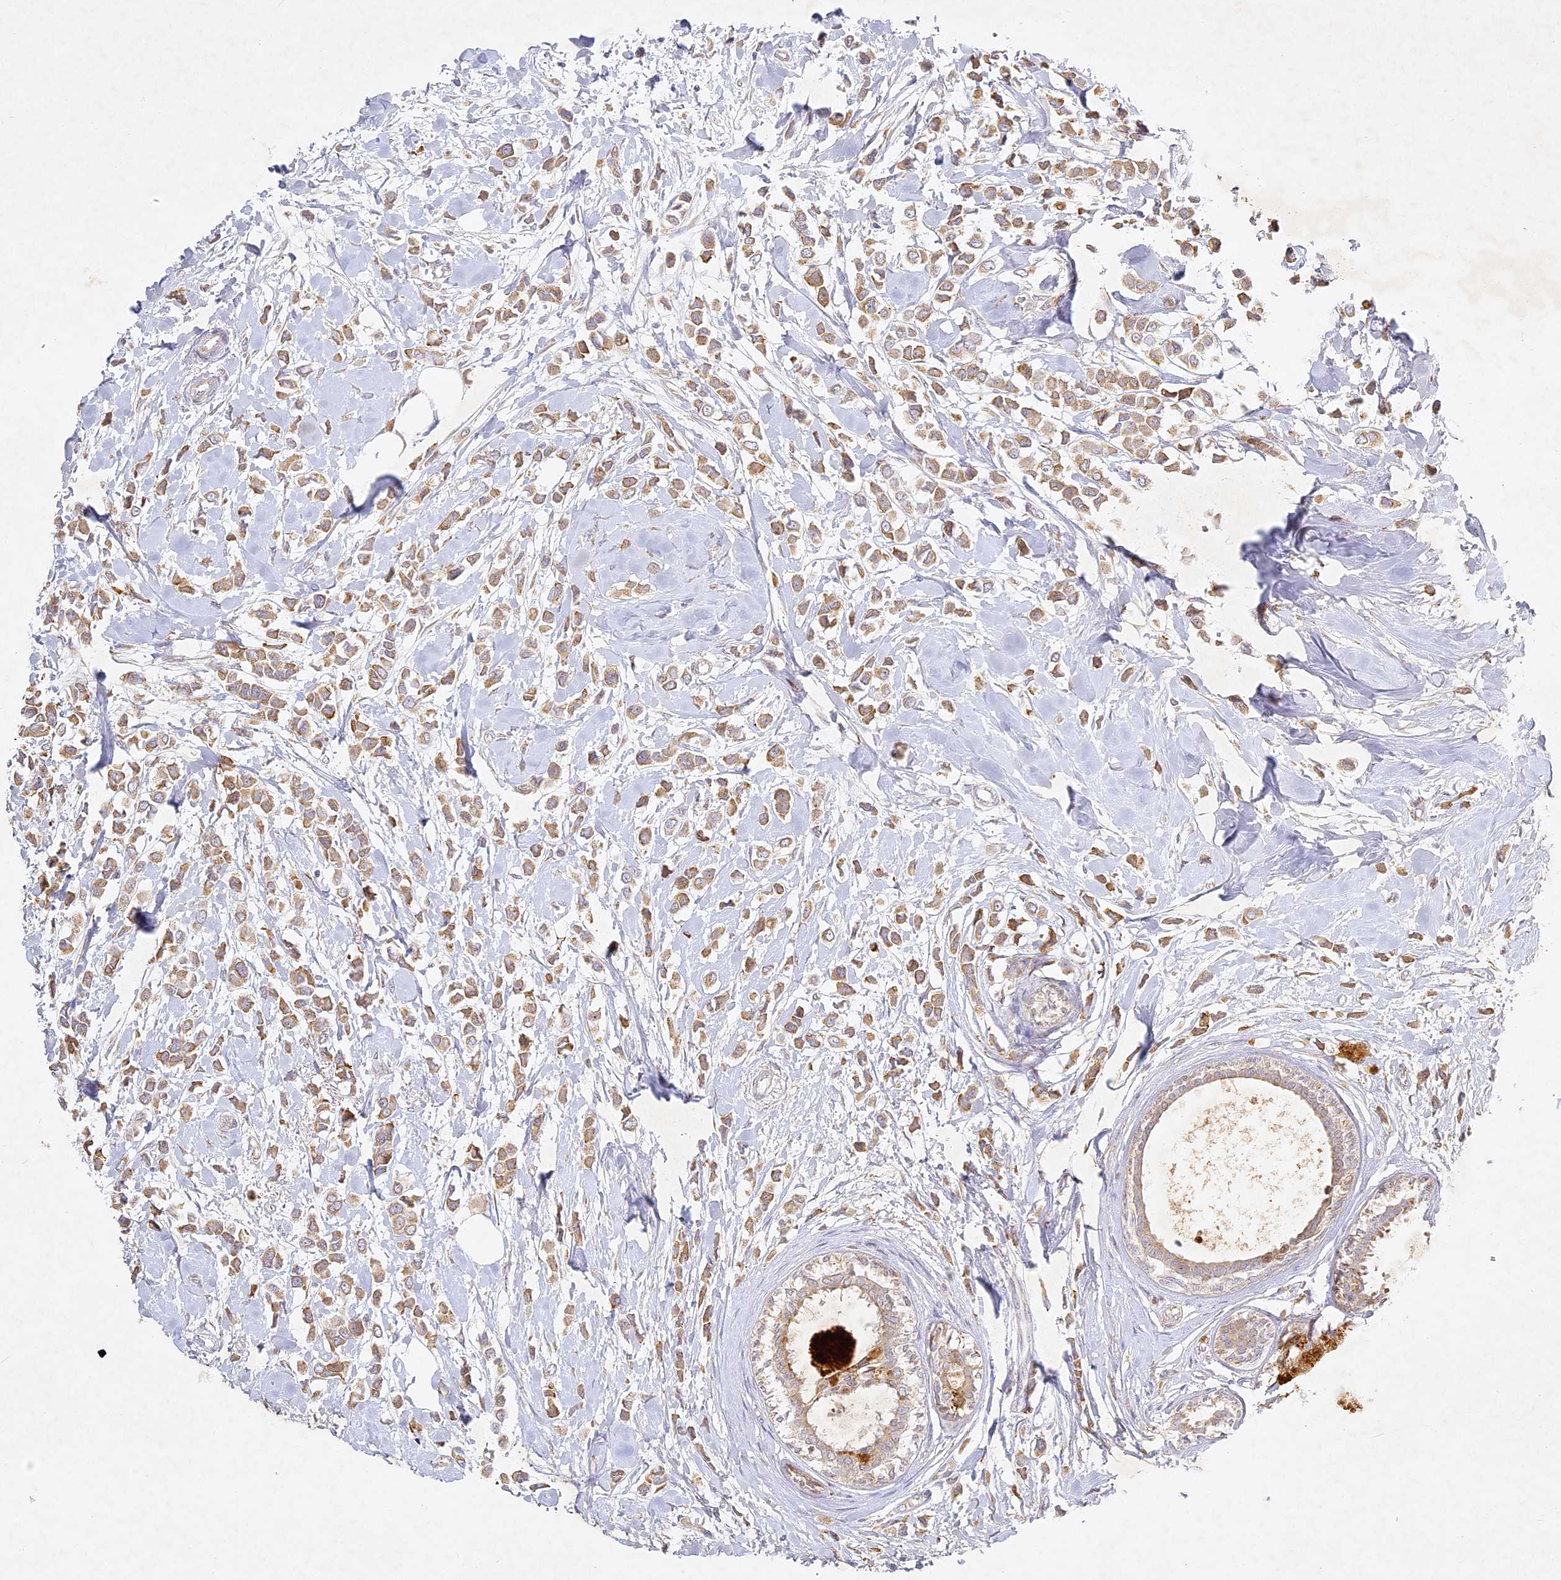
{"staining": {"intensity": "moderate", "quantity": ">75%", "location": "cytoplasmic/membranous"}, "tissue": "breast cancer", "cell_type": "Tumor cells", "image_type": "cancer", "snomed": [{"axis": "morphology", "description": "Lobular carcinoma"}, {"axis": "topography", "description": "Breast"}], "caption": "Protein positivity by IHC exhibits moderate cytoplasmic/membranous staining in about >75% of tumor cells in breast cancer.", "gene": "SLC30A5", "patient": {"sex": "female", "age": 51}}